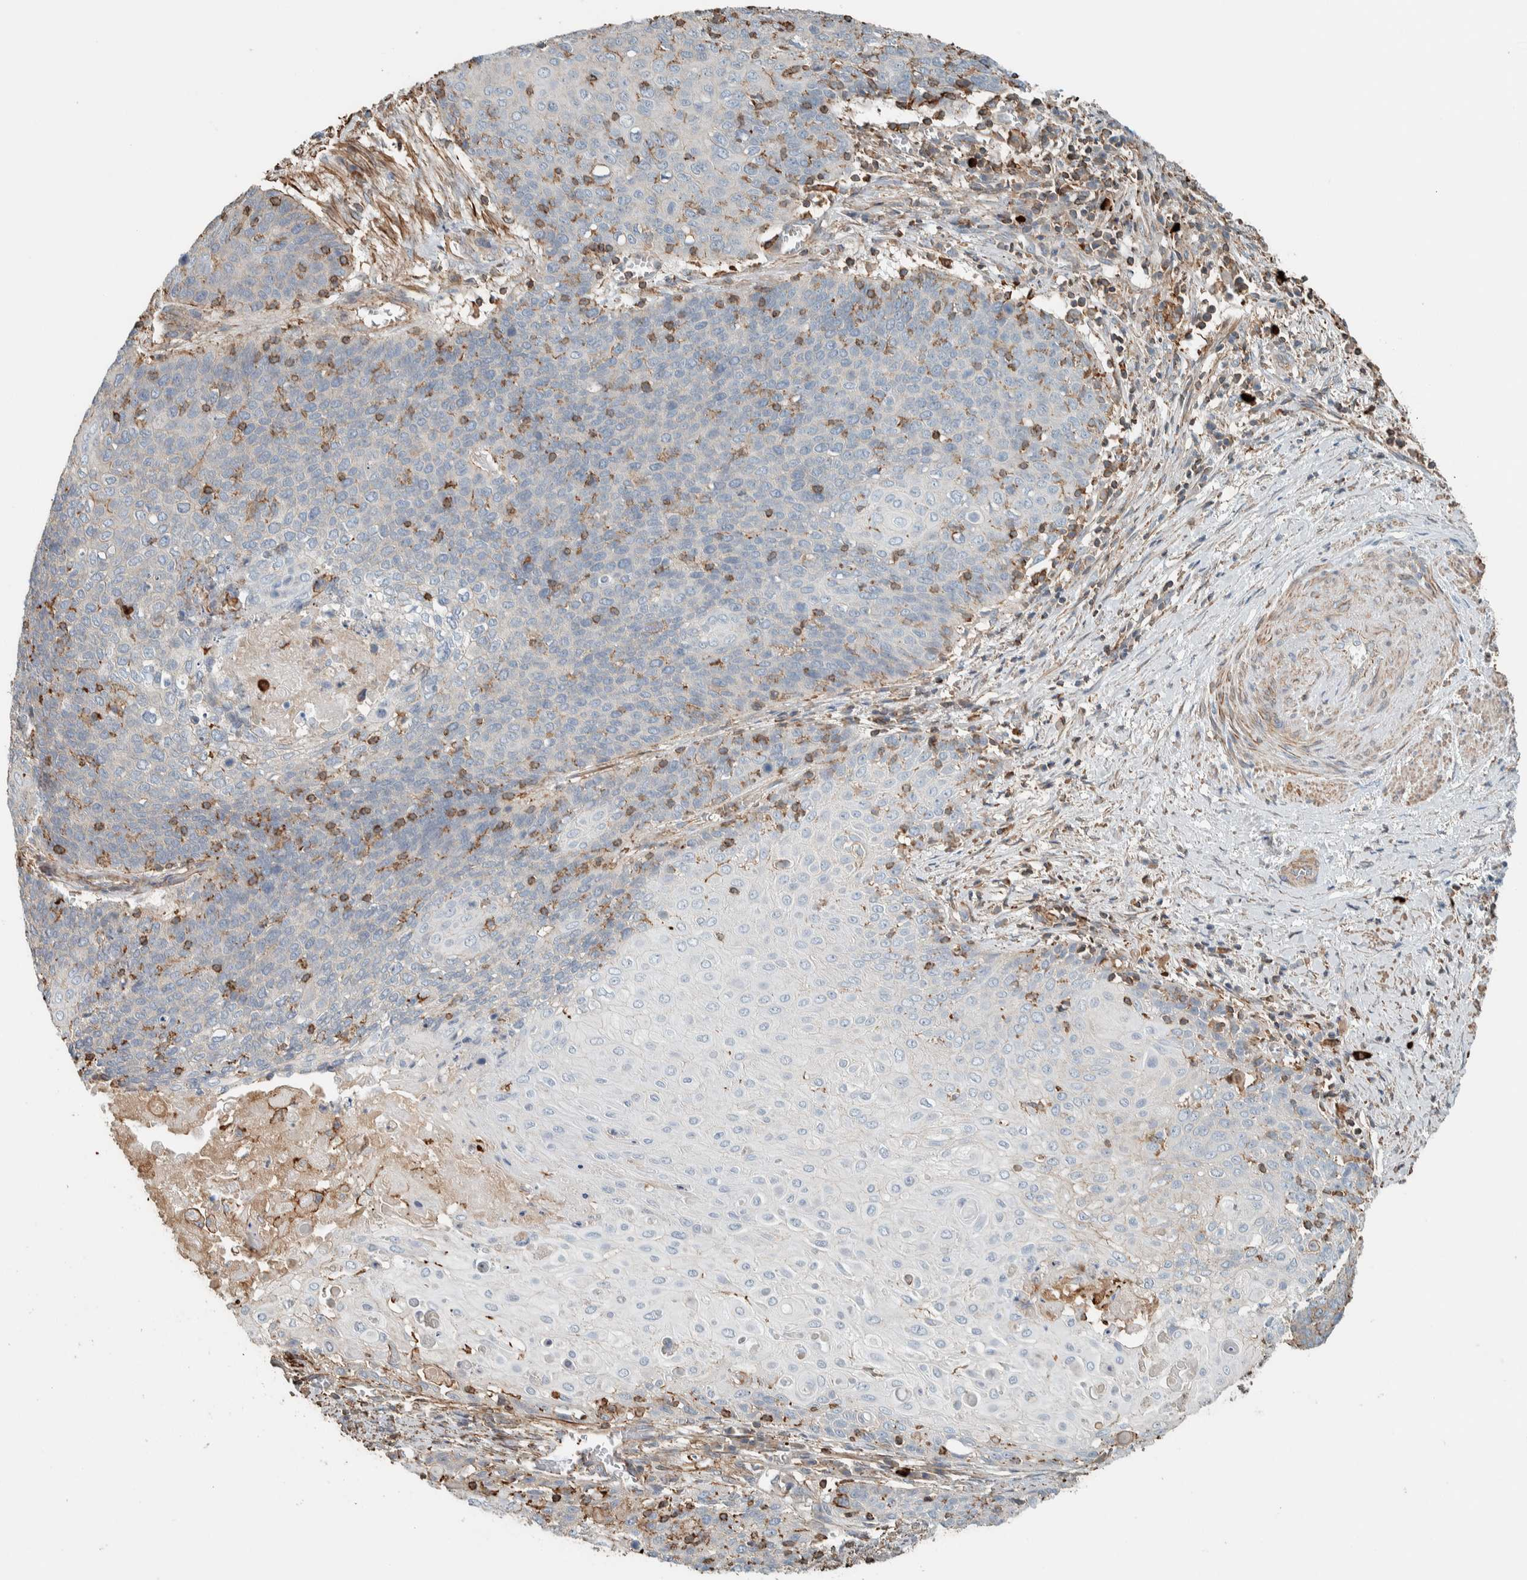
{"staining": {"intensity": "negative", "quantity": "none", "location": "none"}, "tissue": "cervical cancer", "cell_type": "Tumor cells", "image_type": "cancer", "snomed": [{"axis": "morphology", "description": "Squamous cell carcinoma, NOS"}, {"axis": "topography", "description": "Cervix"}], "caption": "This image is of cervical cancer (squamous cell carcinoma) stained with immunohistochemistry (IHC) to label a protein in brown with the nuclei are counter-stained blue. There is no staining in tumor cells.", "gene": "CTBP2", "patient": {"sex": "female", "age": 39}}